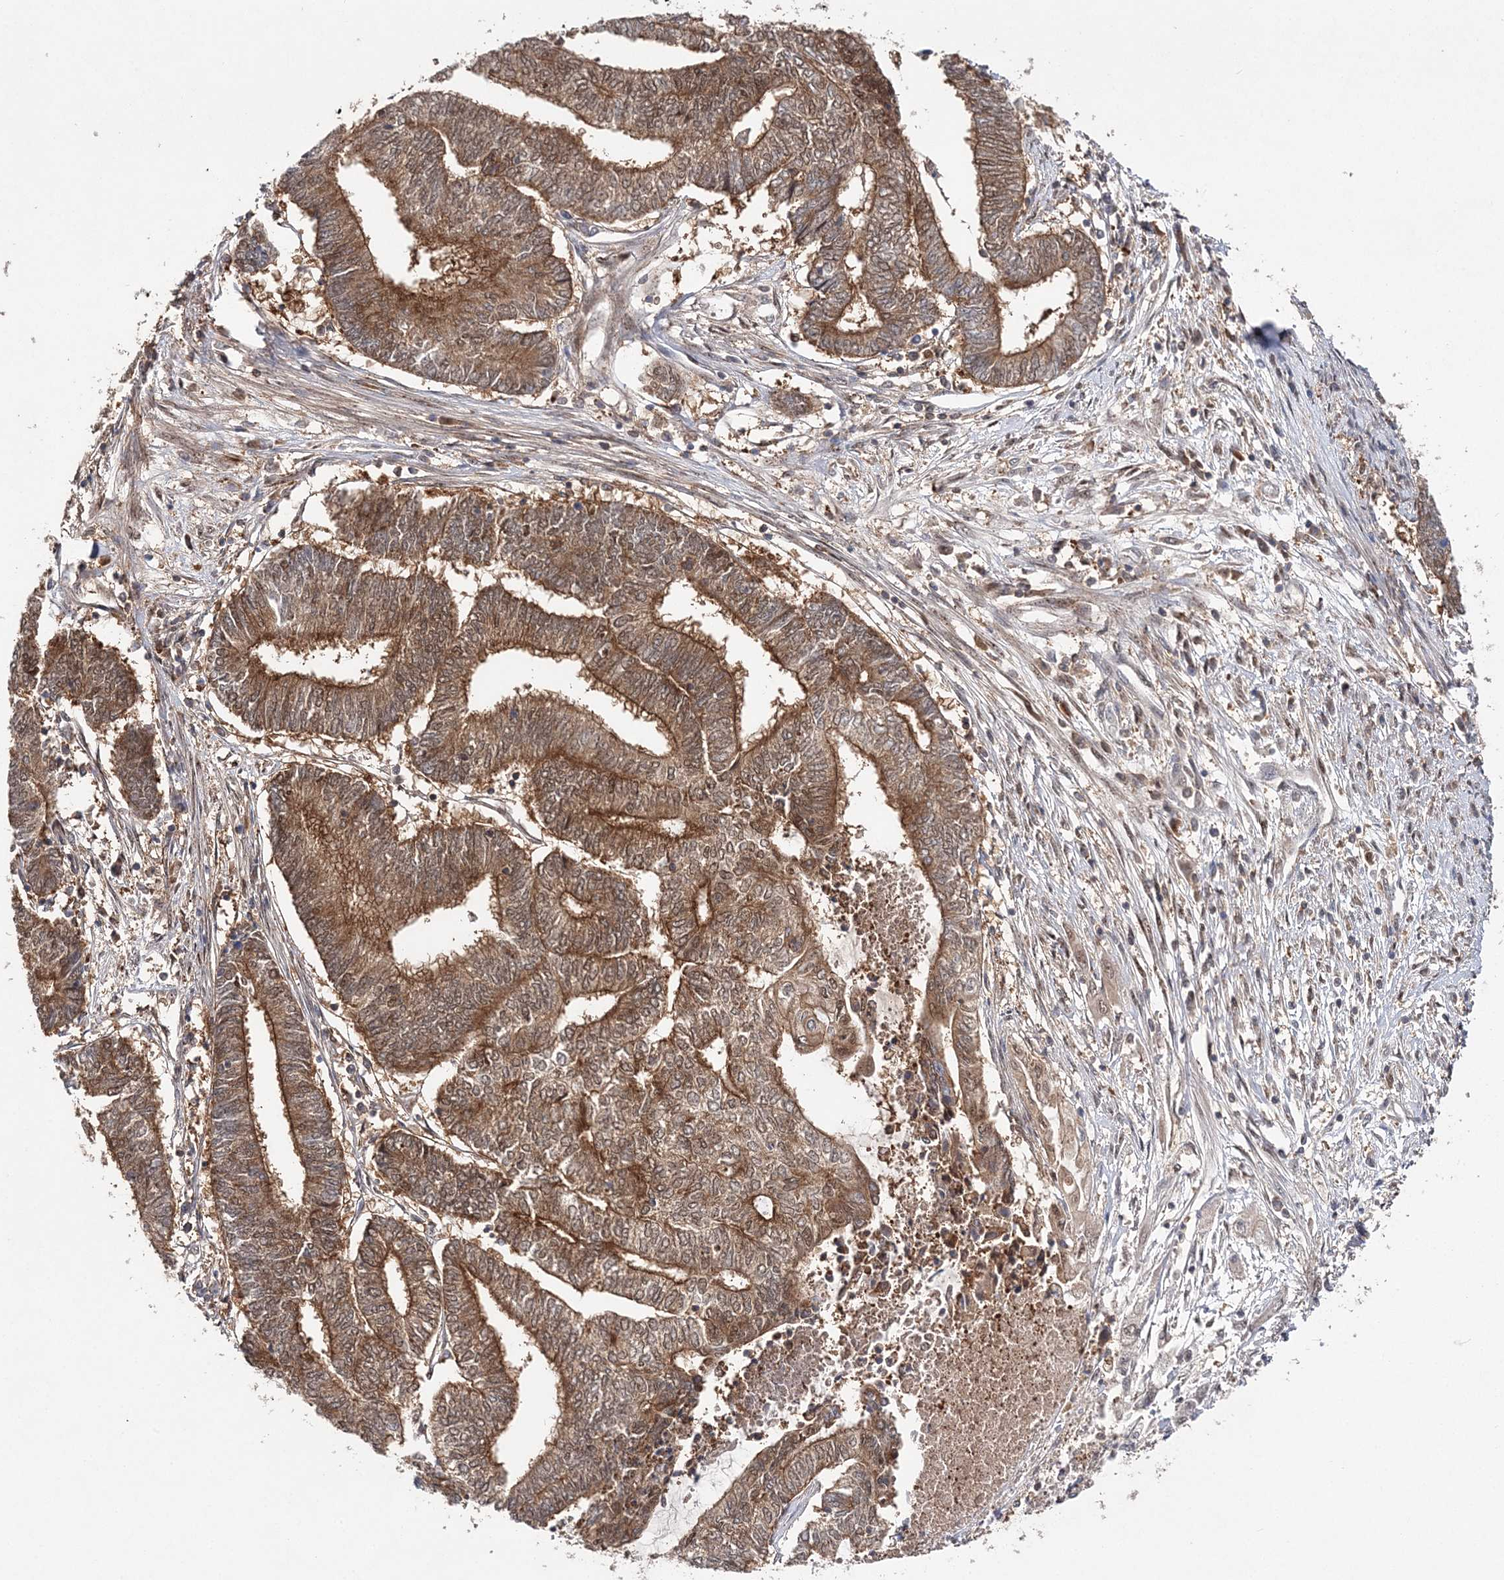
{"staining": {"intensity": "moderate", "quantity": ">75%", "location": "cytoplasmic/membranous"}, "tissue": "endometrial cancer", "cell_type": "Tumor cells", "image_type": "cancer", "snomed": [{"axis": "morphology", "description": "Adenocarcinoma, NOS"}, {"axis": "topography", "description": "Uterus"}, {"axis": "topography", "description": "Endometrium"}], "caption": "Tumor cells demonstrate moderate cytoplasmic/membranous positivity in about >75% of cells in endometrial cancer (adenocarcinoma). Using DAB (brown) and hematoxylin (blue) stains, captured at high magnification using brightfield microscopy.", "gene": "NIF3L1", "patient": {"sex": "female", "age": 70}}